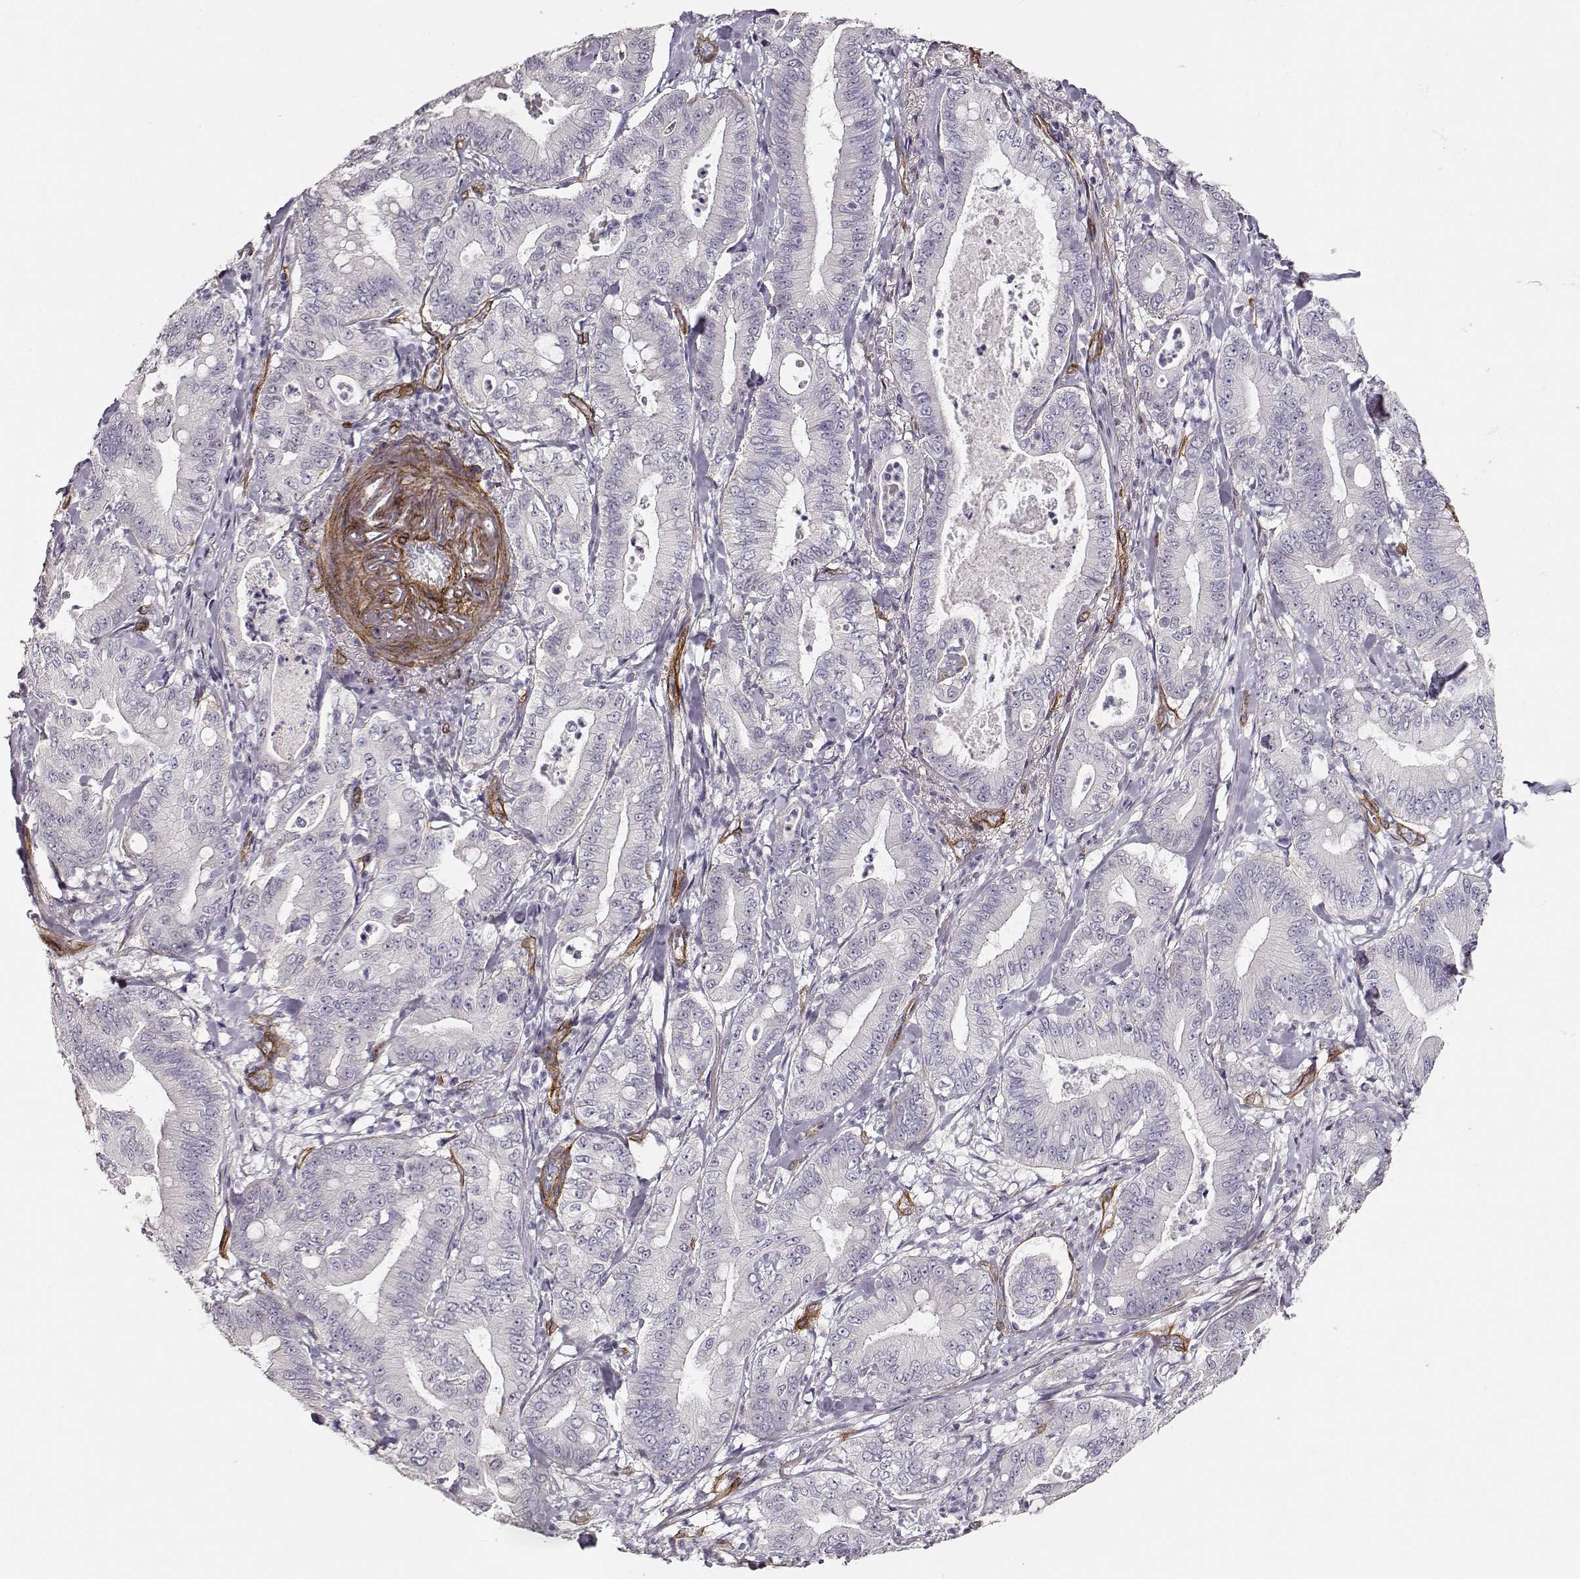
{"staining": {"intensity": "negative", "quantity": "none", "location": "none"}, "tissue": "pancreatic cancer", "cell_type": "Tumor cells", "image_type": "cancer", "snomed": [{"axis": "morphology", "description": "Adenocarcinoma, NOS"}, {"axis": "topography", "description": "Pancreas"}], "caption": "A high-resolution histopathology image shows IHC staining of adenocarcinoma (pancreatic), which reveals no significant positivity in tumor cells.", "gene": "LAMC1", "patient": {"sex": "male", "age": 71}}